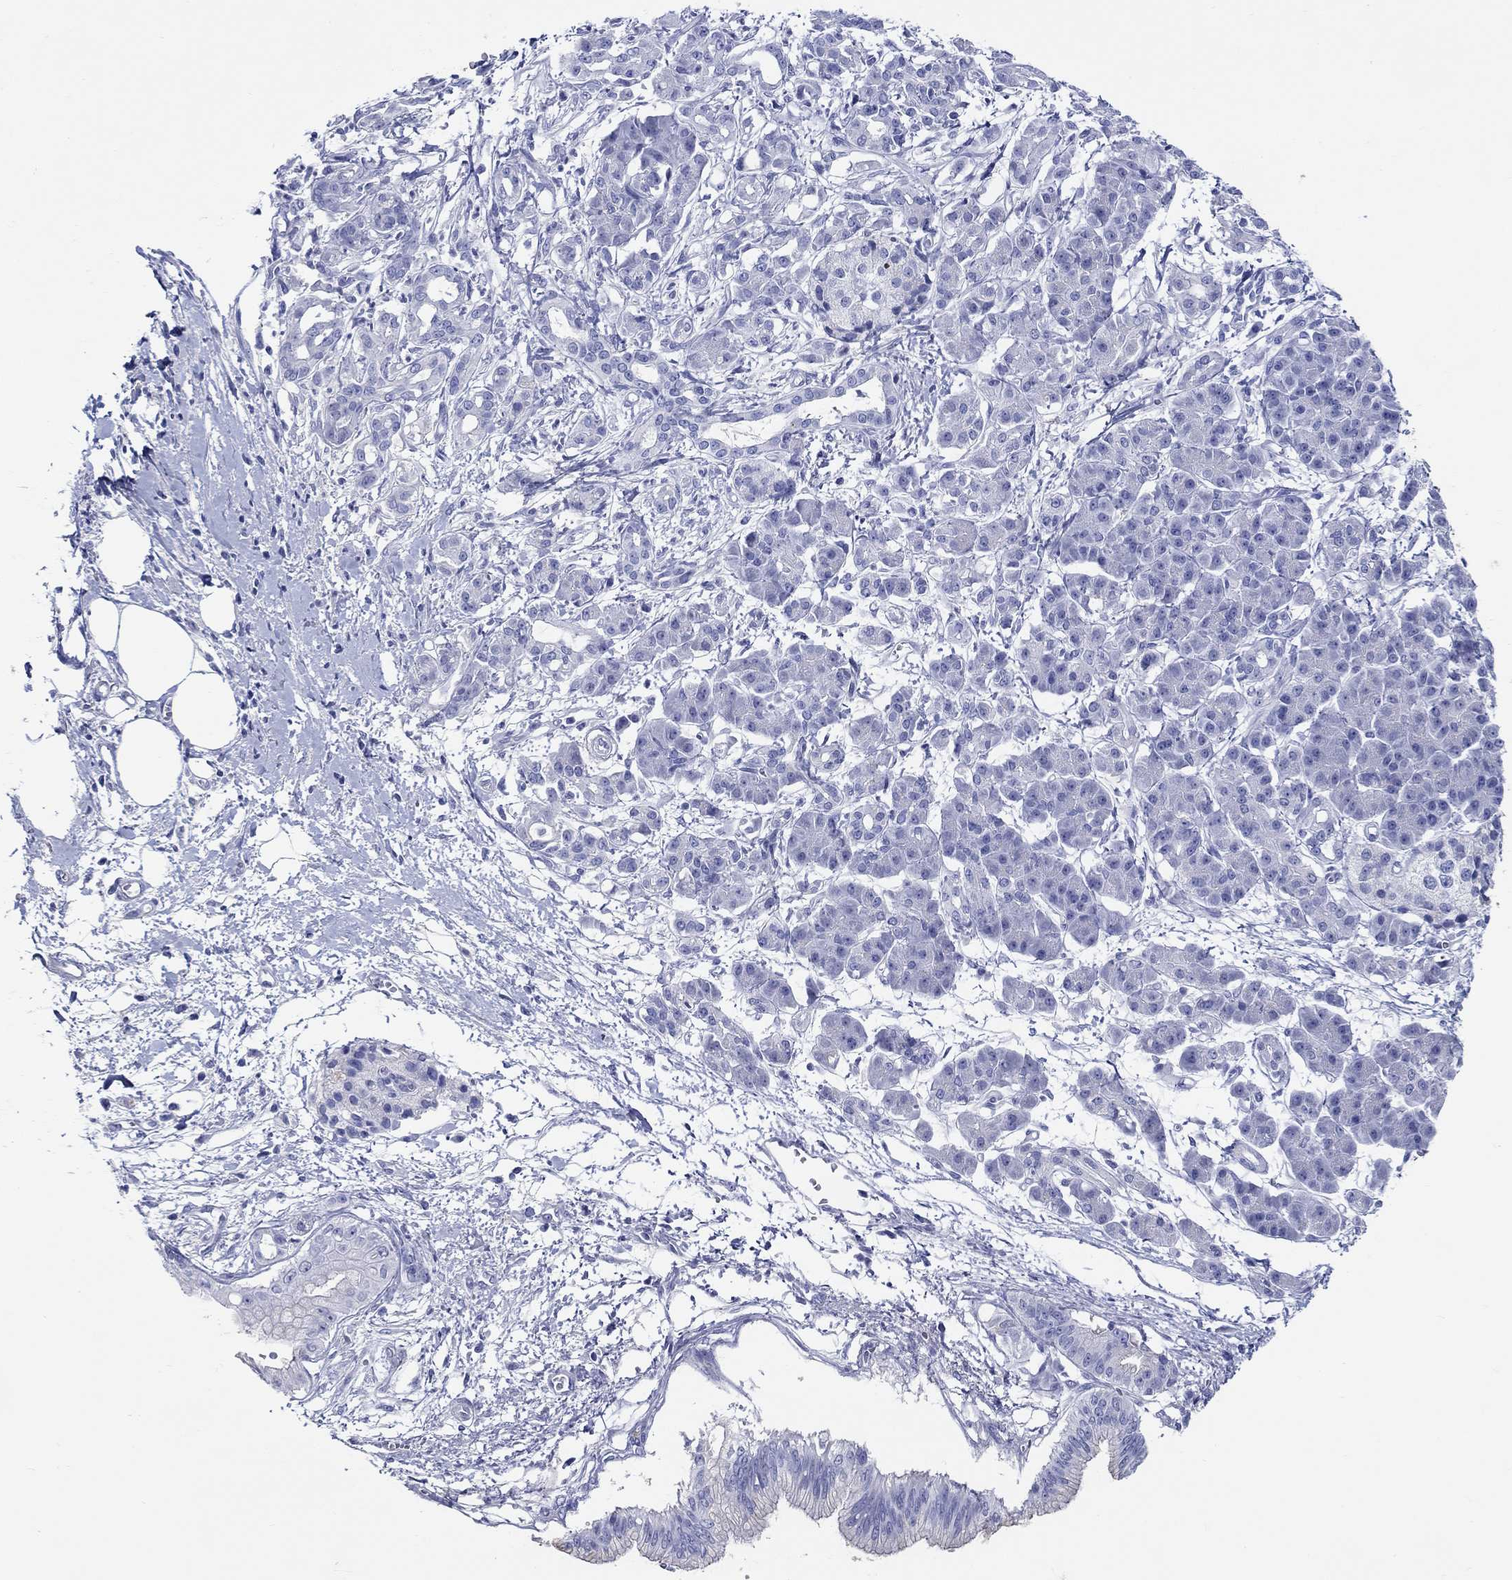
{"staining": {"intensity": "negative", "quantity": "none", "location": "none"}, "tissue": "pancreatic cancer", "cell_type": "Tumor cells", "image_type": "cancer", "snomed": [{"axis": "morphology", "description": "Adenocarcinoma, NOS"}, {"axis": "topography", "description": "Pancreas"}], "caption": "Tumor cells are negative for brown protein staining in pancreatic adenocarcinoma.", "gene": "CRYGS", "patient": {"sex": "male", "age": 72}}